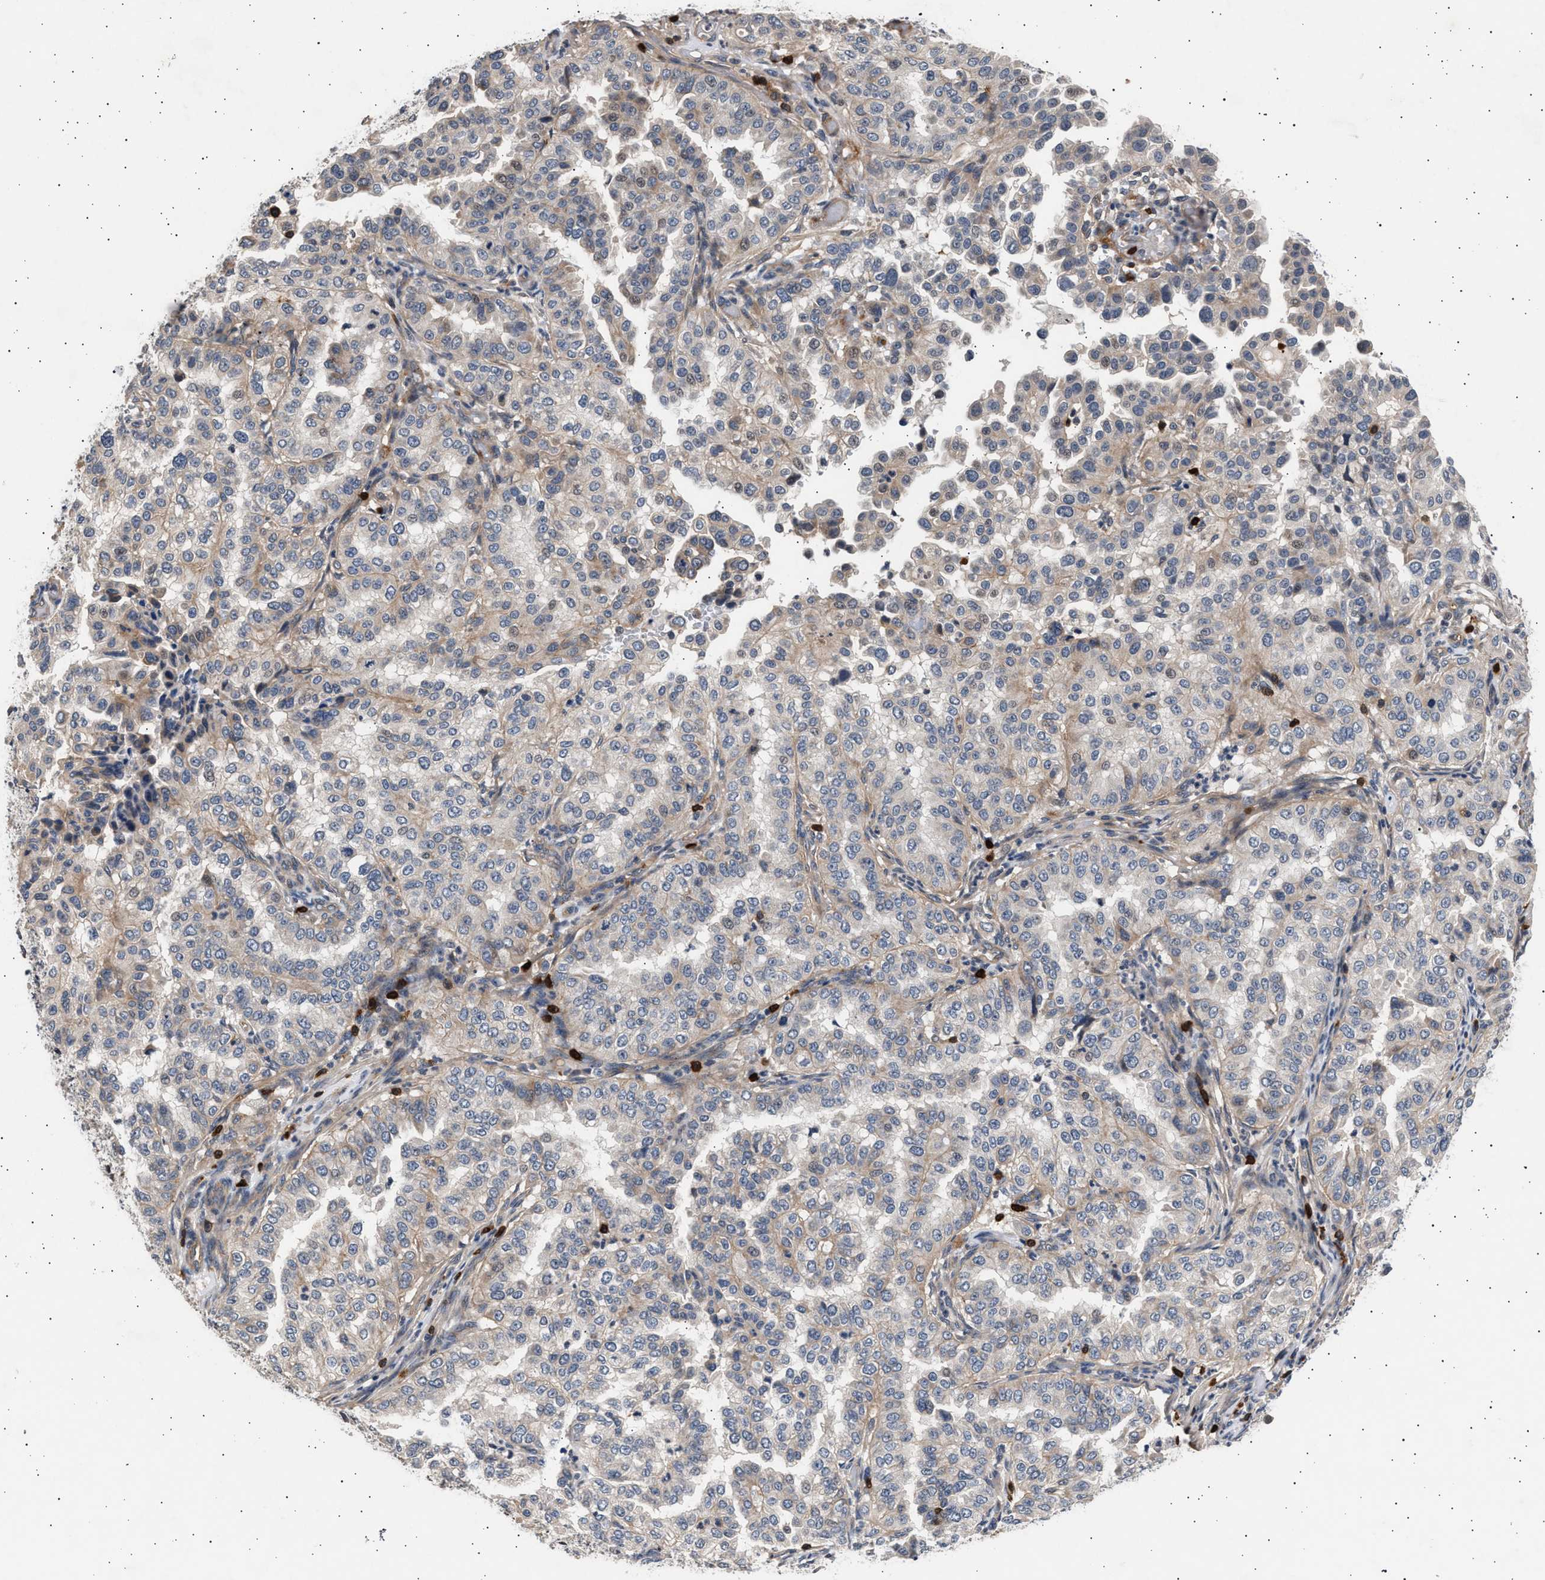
{"staining": {"intensity": "weak", "quantity": "<25%", "location": "cytoplasmic/membranous"}, "tissue": "endometrial cancer", "cell_type": "Tumor cells", "image_type": "cancer", "snomed": [{"axis": "morphology", "description": "Adenocarcinoma, NOS"}, {"axis": "topography", "description": "Endometrium"}], "caption": "The photomicrograph demonstrates no significant staining in tumor cells of endometrial adenocarcinoma.", "gene": "GRAP2", "patient": {"sex": "female", "age": 85}}